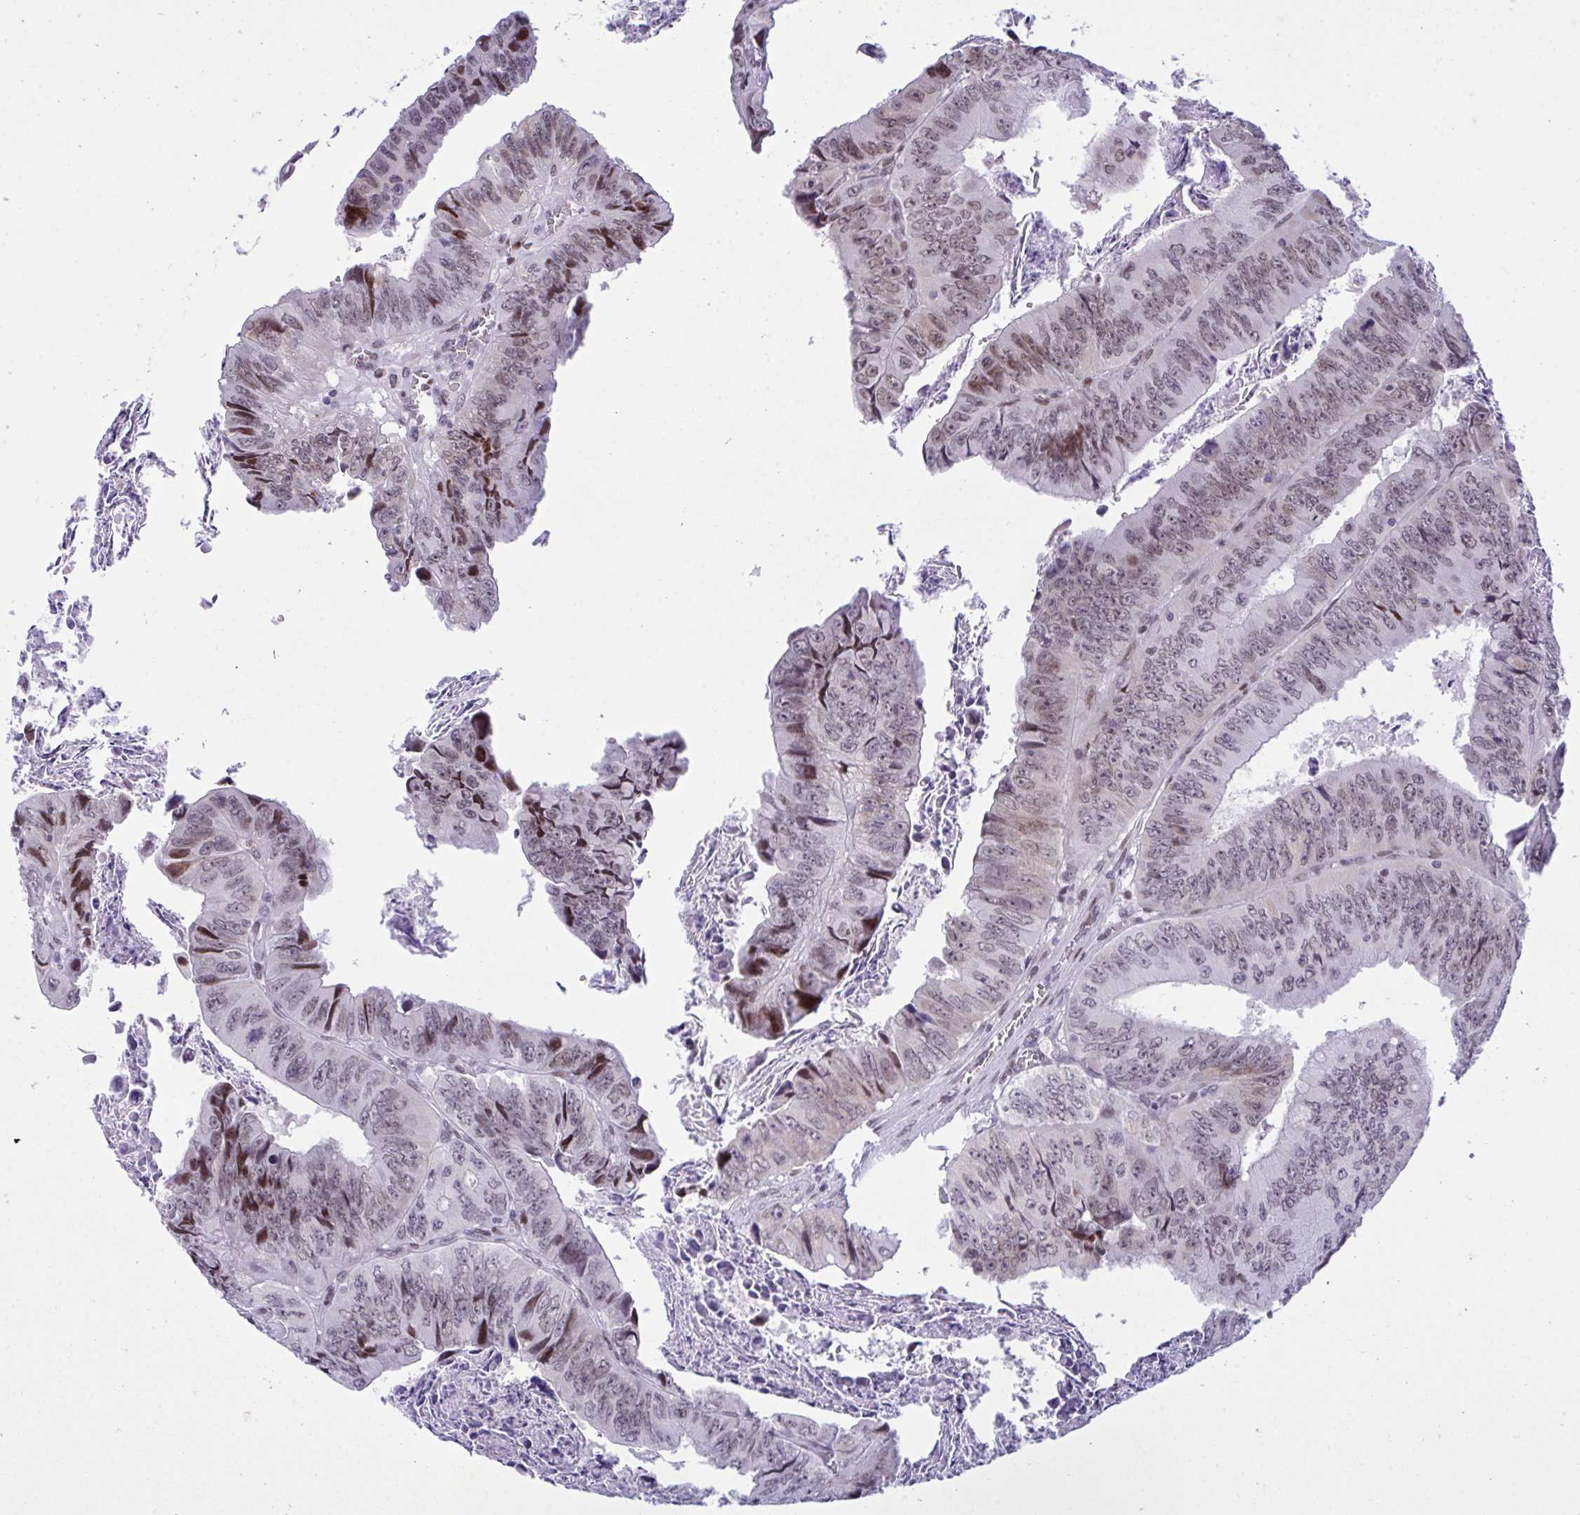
{"staining": {"intensity": "weak", "quantity": "<25%", "location": "nuclear"}, "tissue": "colorectal cancer", "cell_type": "Tumor cells", "image_type": "cancer", "snomed": [{"axis": "morphology", "description": "Adenocarcinoma, NOS"}, {"axis": "topography", "description": "Colon"}], "caption": "Colorectal adenocarcinoma was stained to show a protein in brown. There is no significant staining in tumor cells.", "gene": "ZFHX3", "patient": {"sex": "female", "age": 84}}